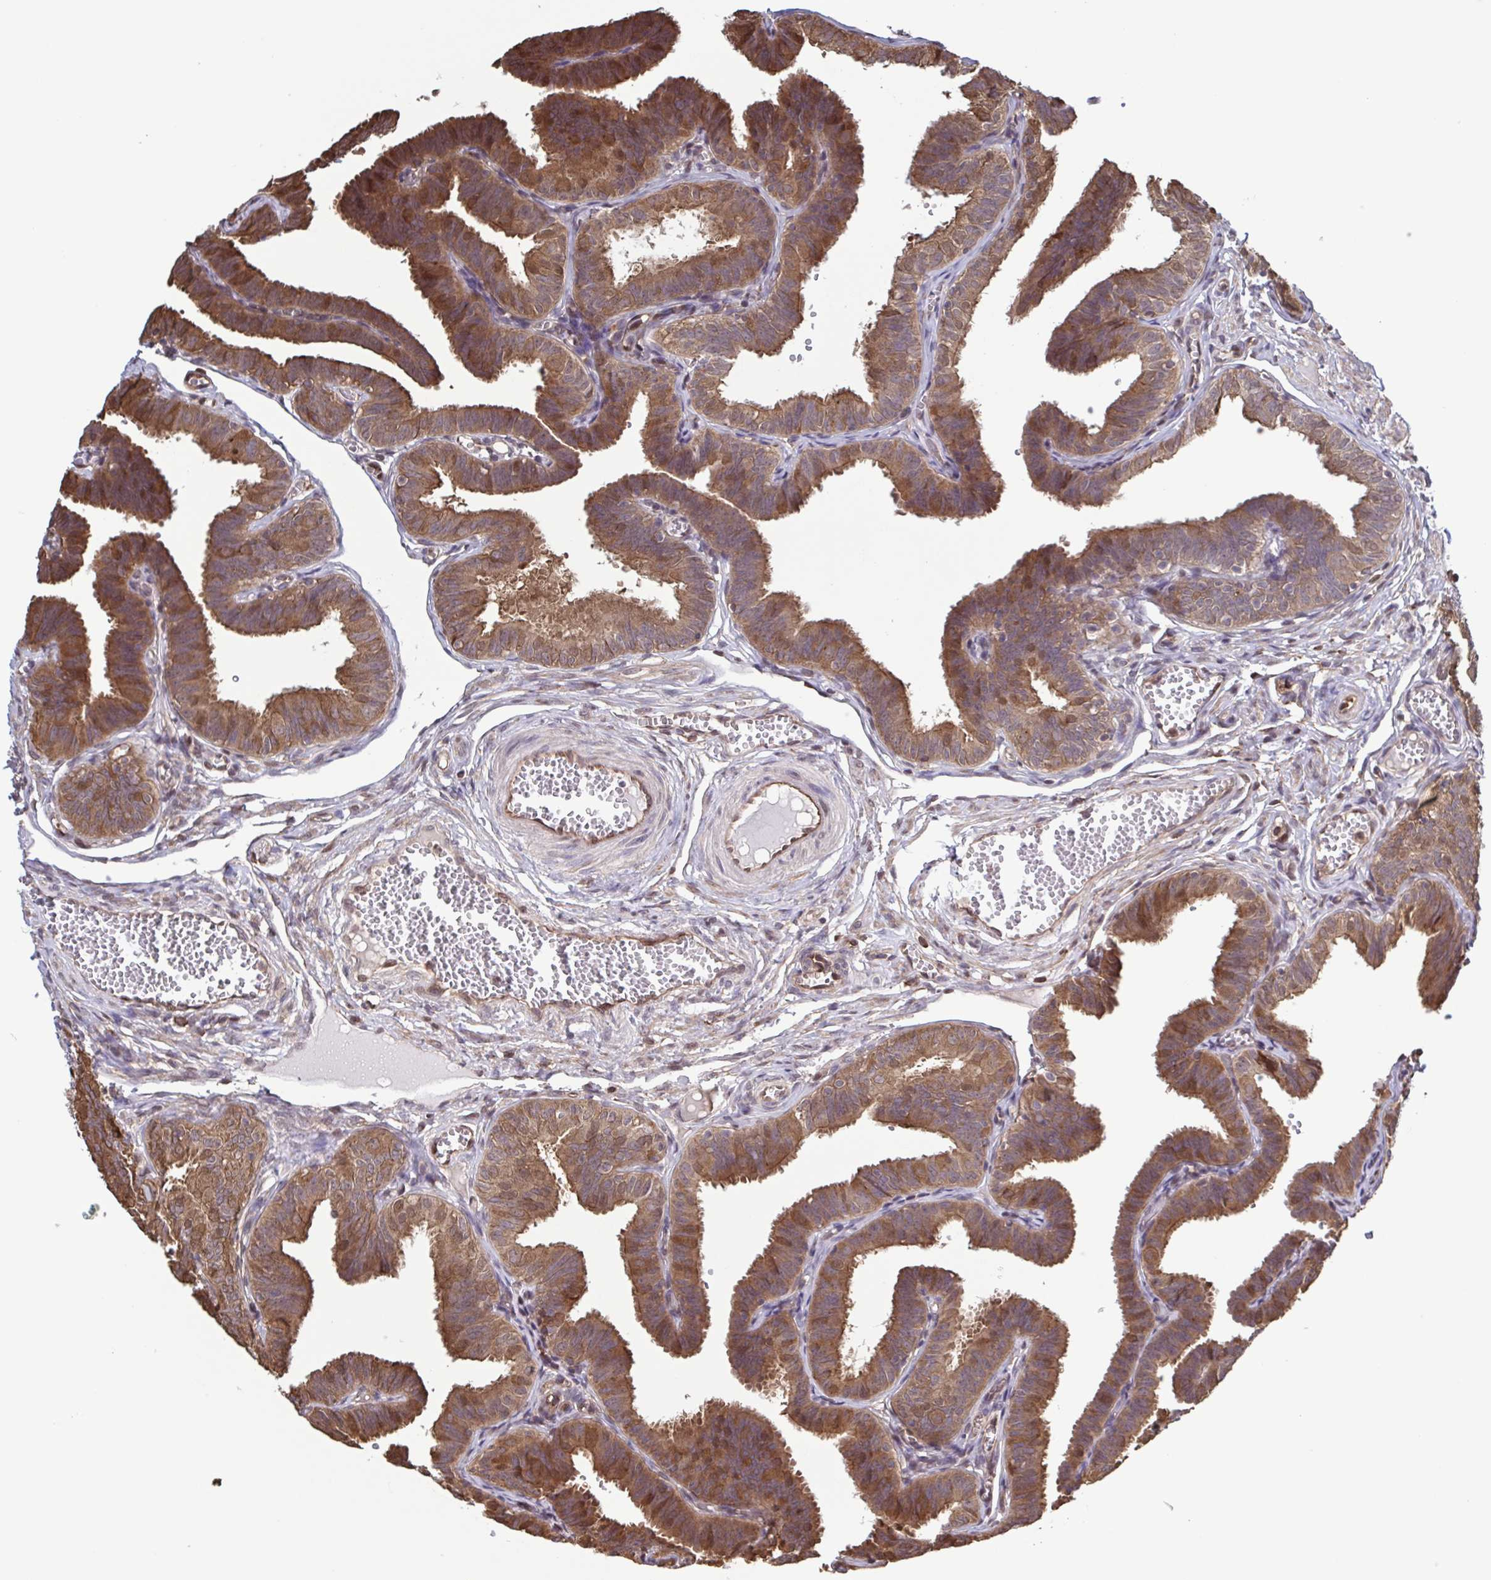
{"staining": {"intensity": "moderate", "quantity": ">75%", "location": "cytoplasmic/membranous,nuclear"}, "tissue": "fallopian tube", "cell_type": "Glandular cells", "image_type": "normal", "snomed": [{"axis": "morphology", "description": "Normal tissue, NOS"}, {"axis": "topography", "description": "Fallopian tube"}], "caption": "Fallopian tube stained for a protein exhibits moderate cytoplasmic/membranous,nuclear positivity in glandular cells. The staining was performed using DAB, with brown indicating positive protein expression. Nuclei are stained blue with hematoxylin.", "gene": "SEC63", "patient": {"sex": "female", "age": 25}}